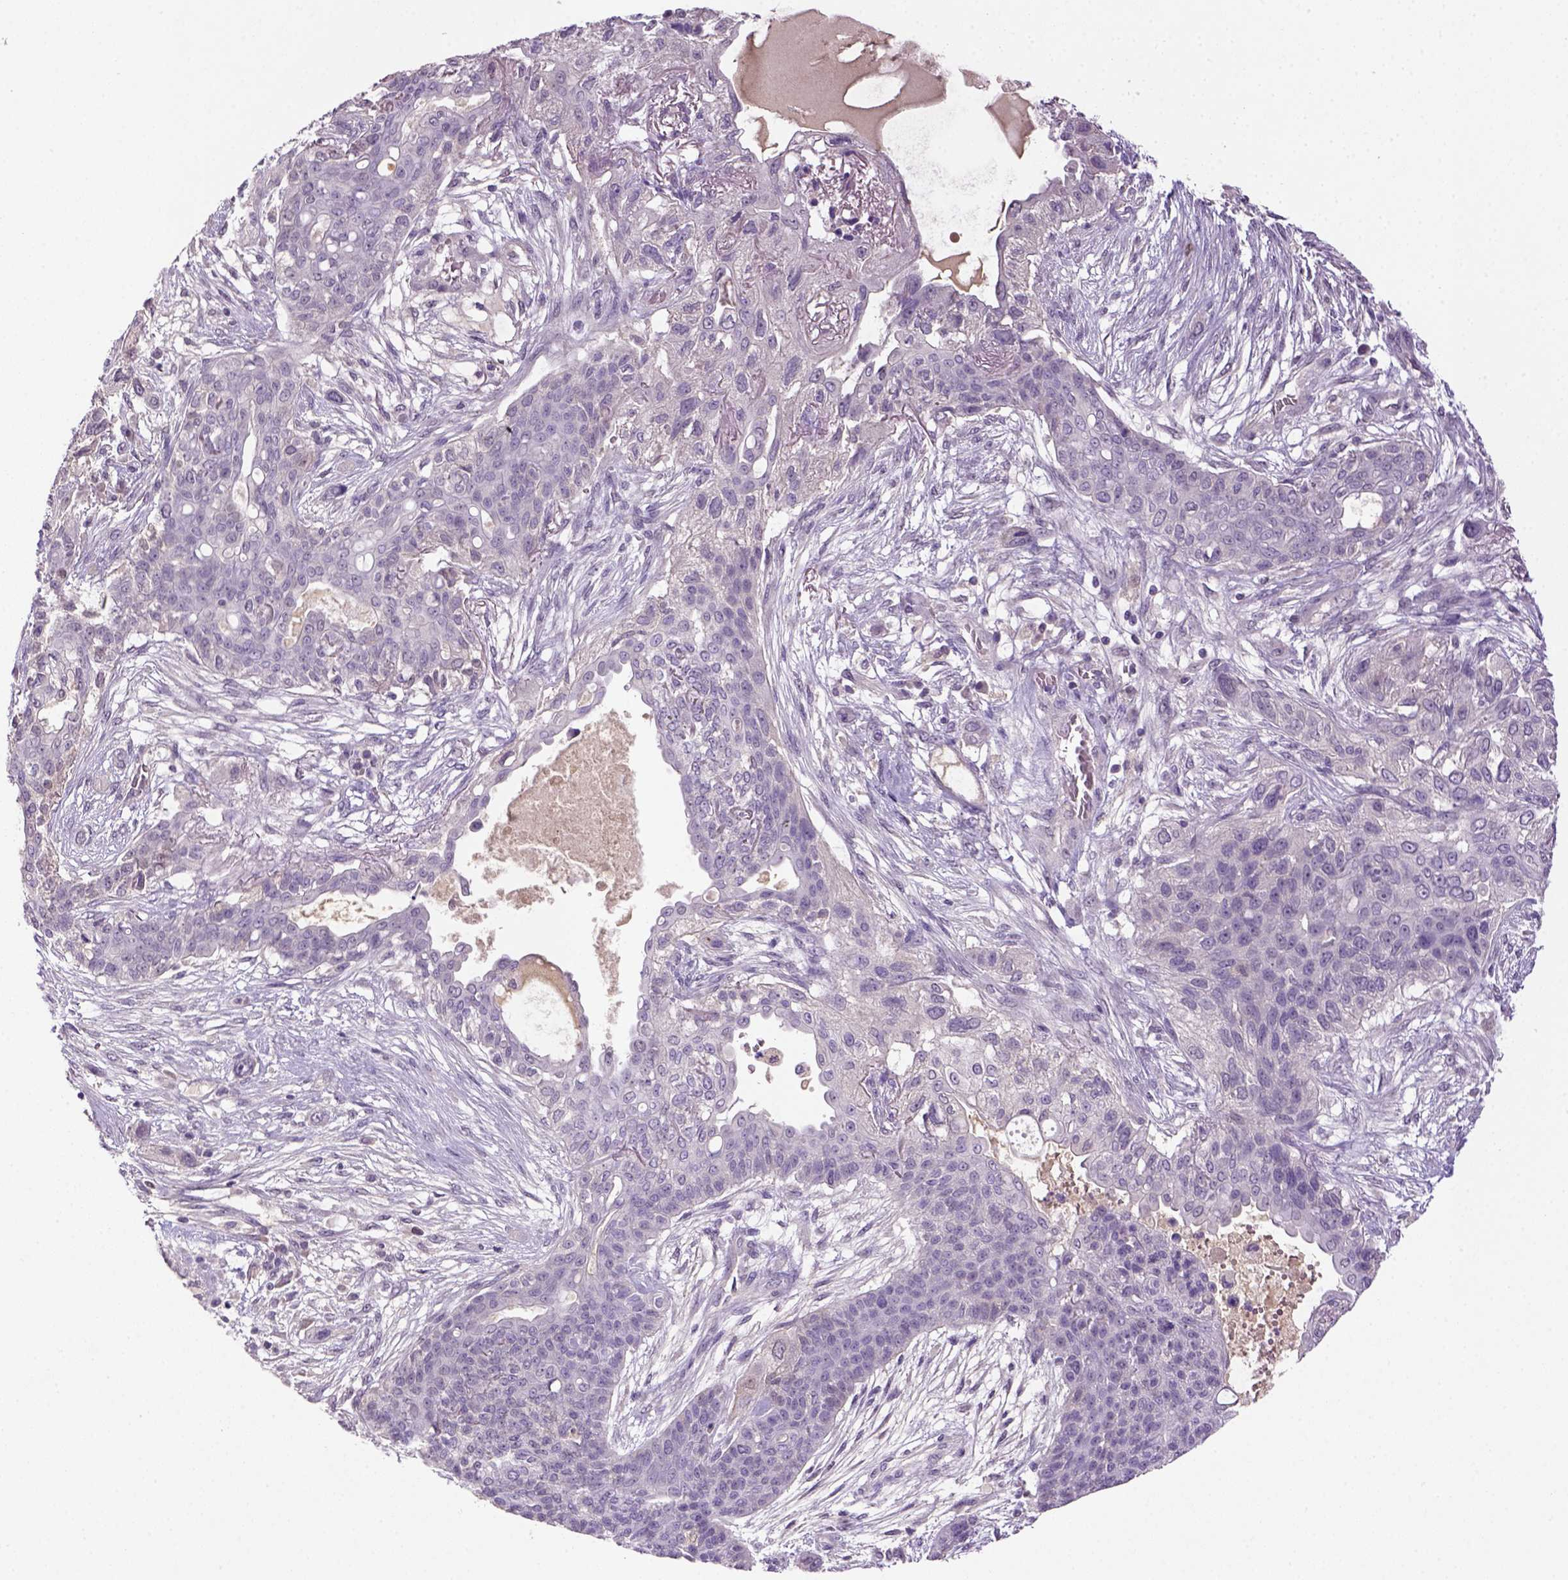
{"staining": {"intensity": "negative", "quantity": "none", "location": "none"}, "tissue": "lung cancer", "cell_type": "Tumor cells", "image_type": "cancer", "snomed": [{"axis": "morphology", "description": "Squamous cell carcinoma, NOS"}, {"axis": "topography", "description": "Lung"}], "caption": "Tumor cells show no significant expression in lung cancer.", "gene": "NLGN2", "patient": {"sex": "female", "age": 70}}